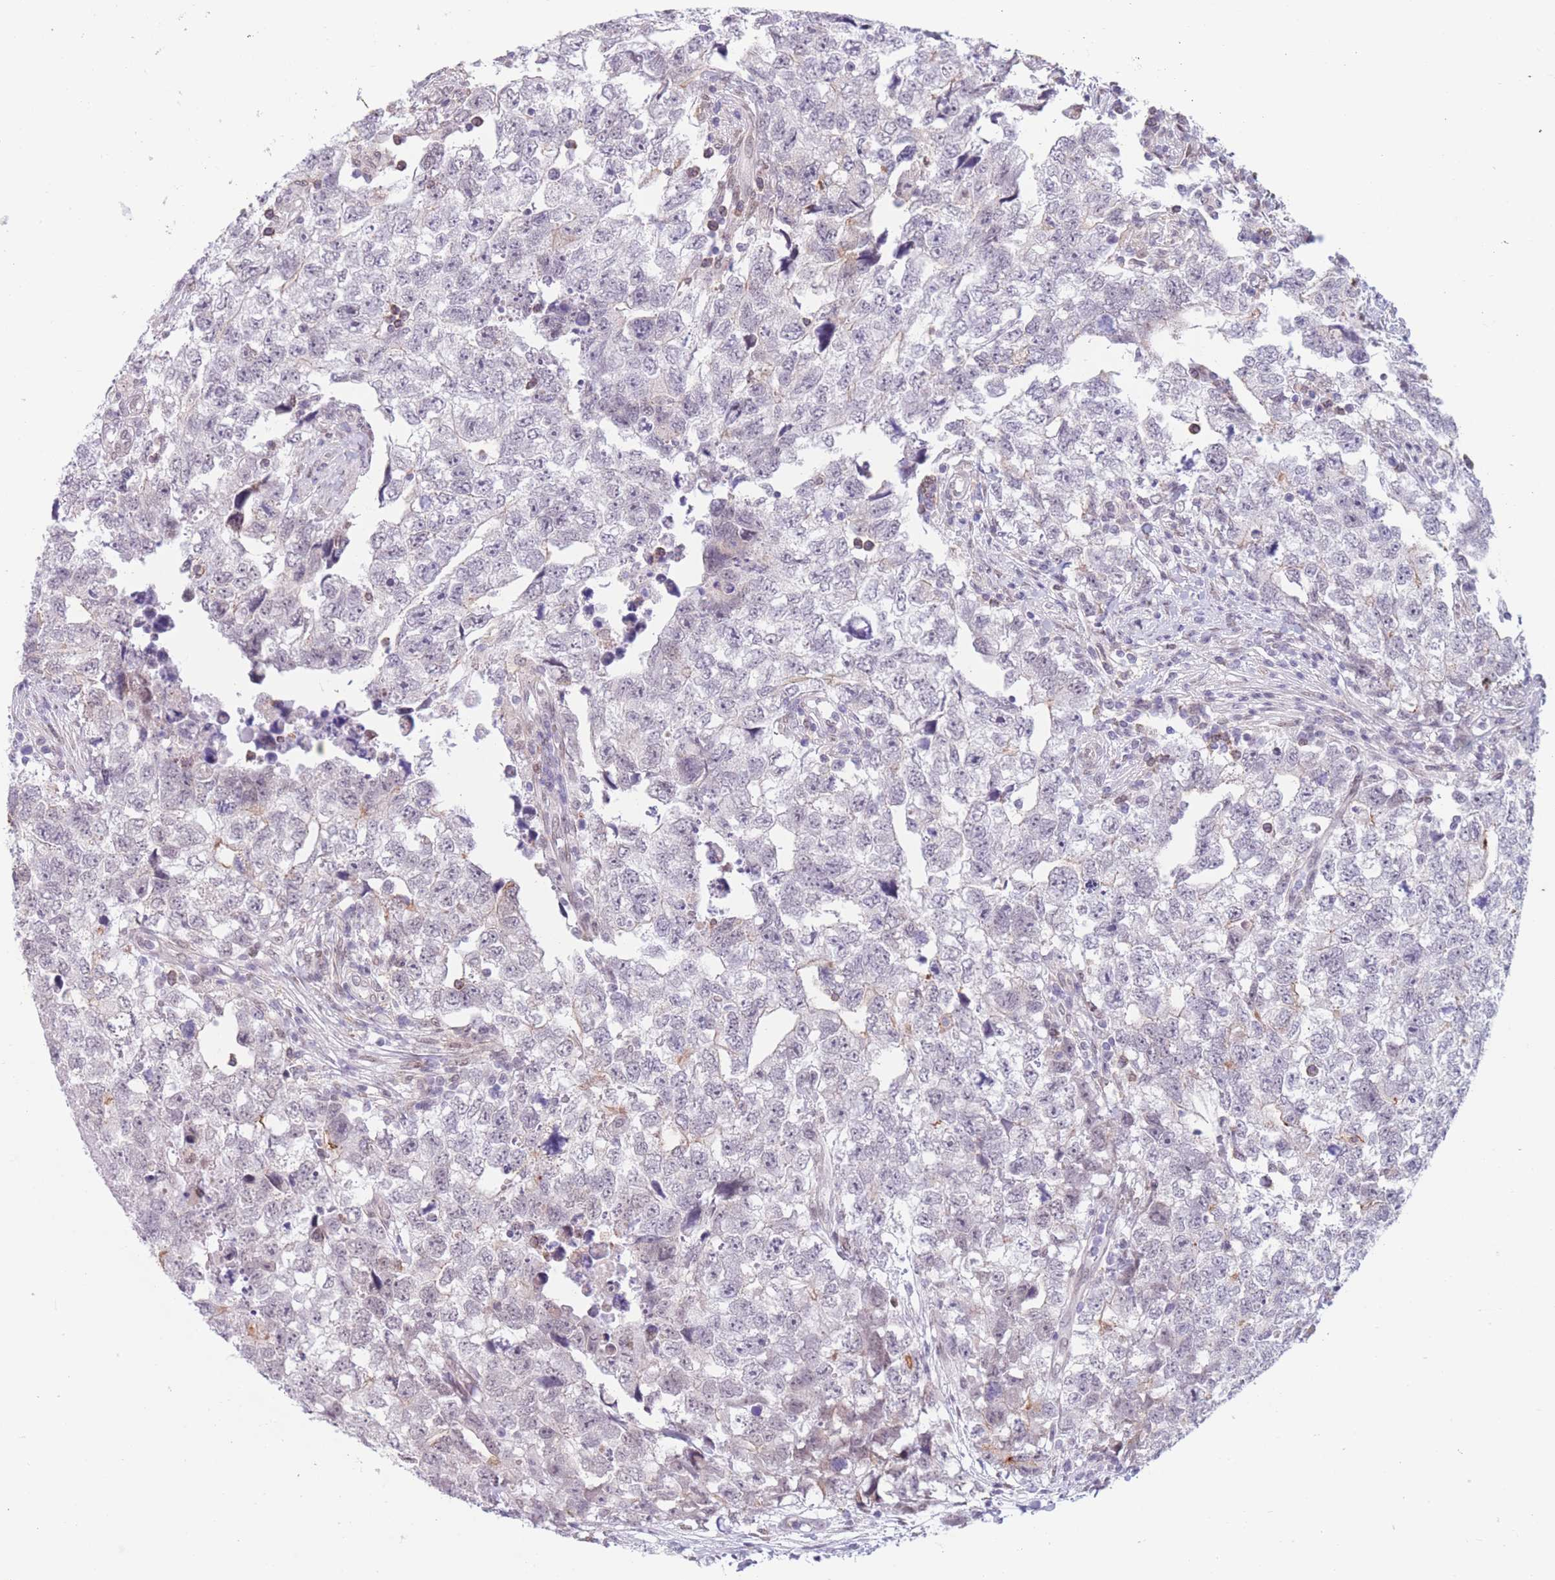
{"staining": {"intensity": "negative", "quantity": "none", "location": "none"}, "tissue": "testis cancer", "cell_type": "Tumor cells", "image_type": "cancer", "snomed": [{"axis": "morphology", "description": "Carcinoma, Embryonal, NOS"}, {"axis": "topography", "description": "Testis"}], "caption": "Tumor cells show no significant protein staining in testis cancer (embryonal carcinoma).", "gene": "PODXL", "patient": {"sex": "male", "age": 22}}